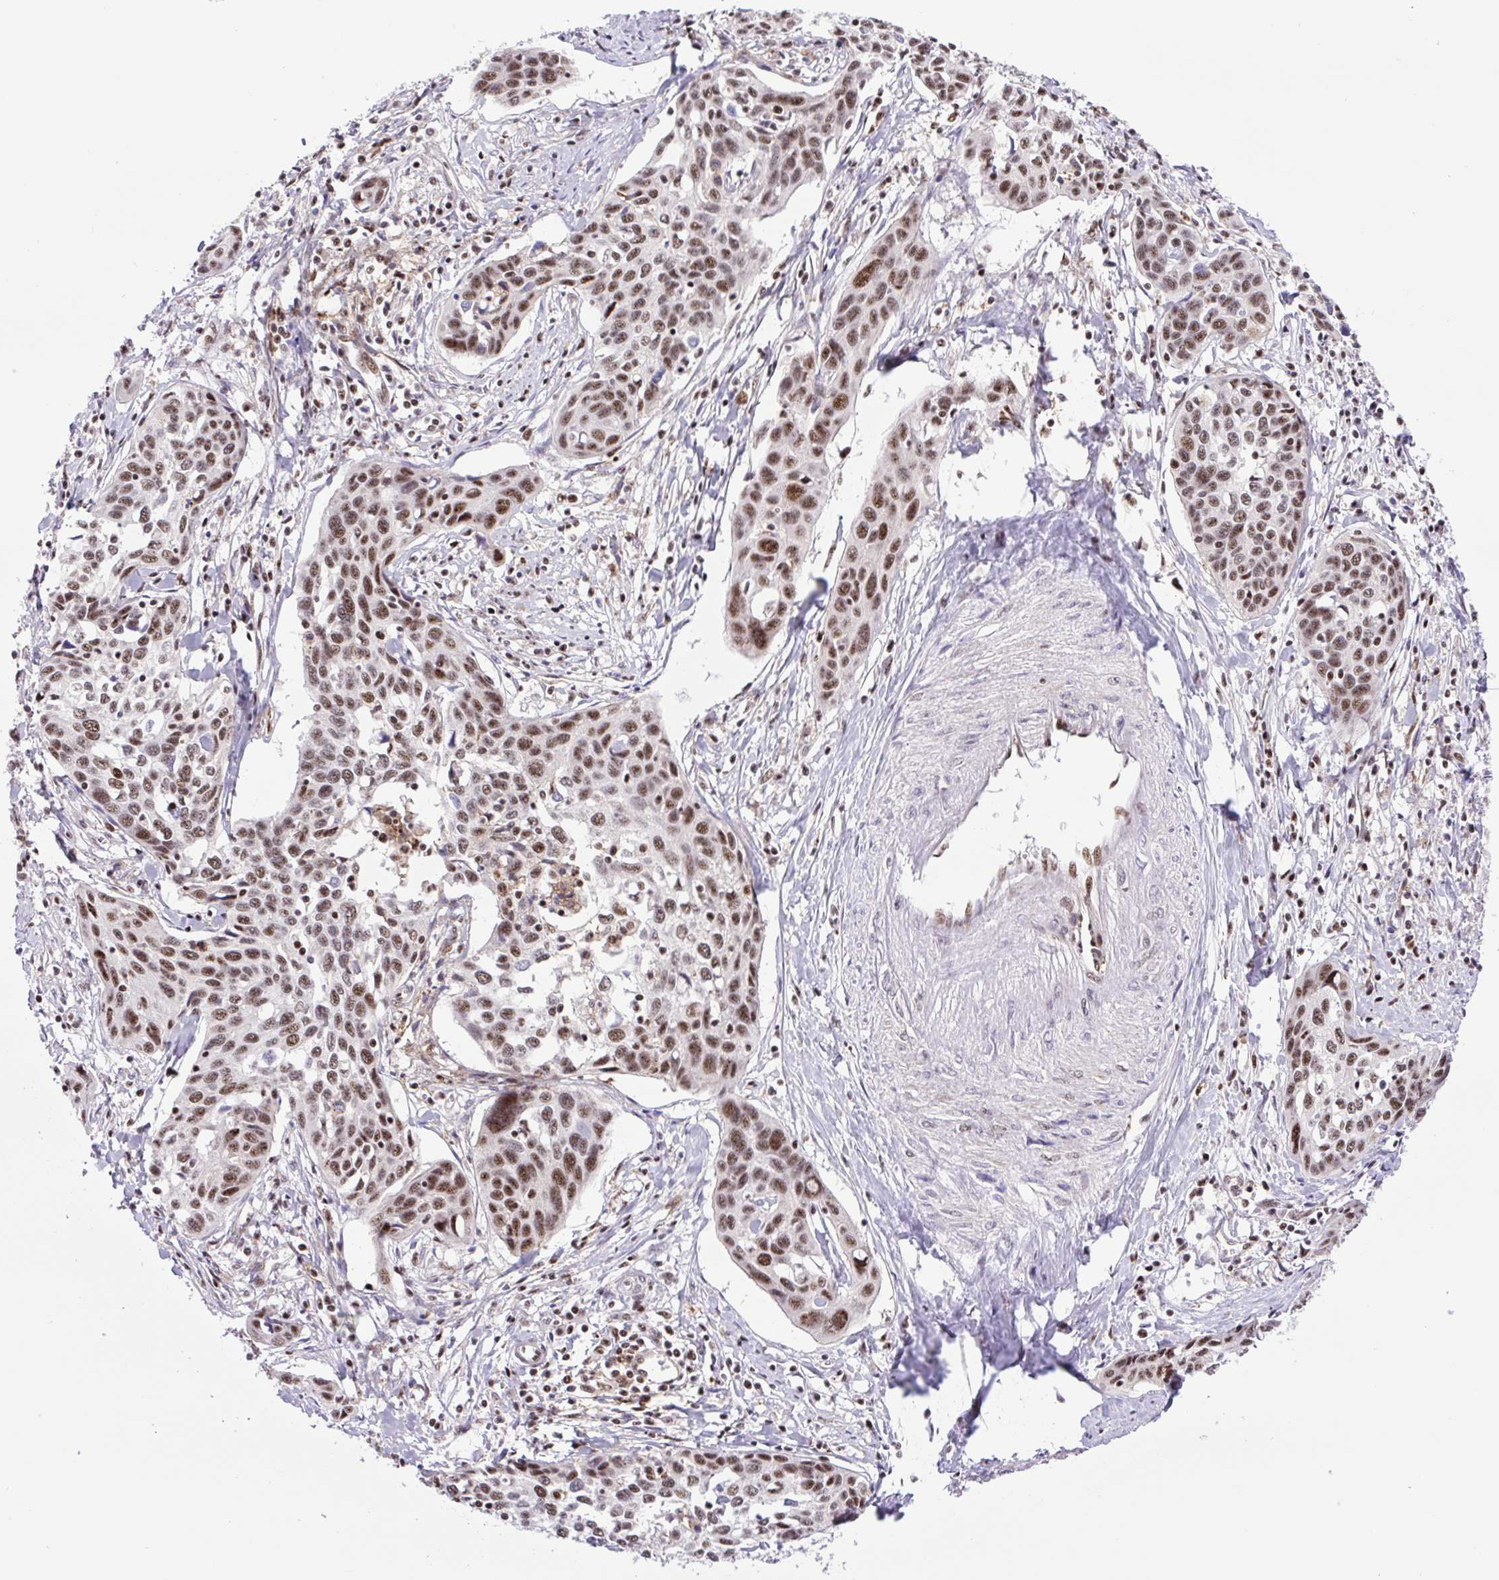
{"staining": {"intensity": "moderate", "quantity": "25%-75%", "location": "nuclear"}, "tissue": "cervical cancer", "cell_type": "Tumor cells", "image_type": "cancer", "snomed": [{"axis": "morphology", "description": "Squamous cell carcinoma, NOS"}, {"axis": "topography", "description": "Cervix"}], "caption": "An immunohistochemistry (IHC) photomicrograph of tumor tissue is shown. Protein staining in brown shows moderate nuclear positivity in cervical cancer within tumor cells. The protein is shown in brown color, while the nuclei are stained blue.", "gene": "ERG", "patient": {"sex": "female", "age": 31}}